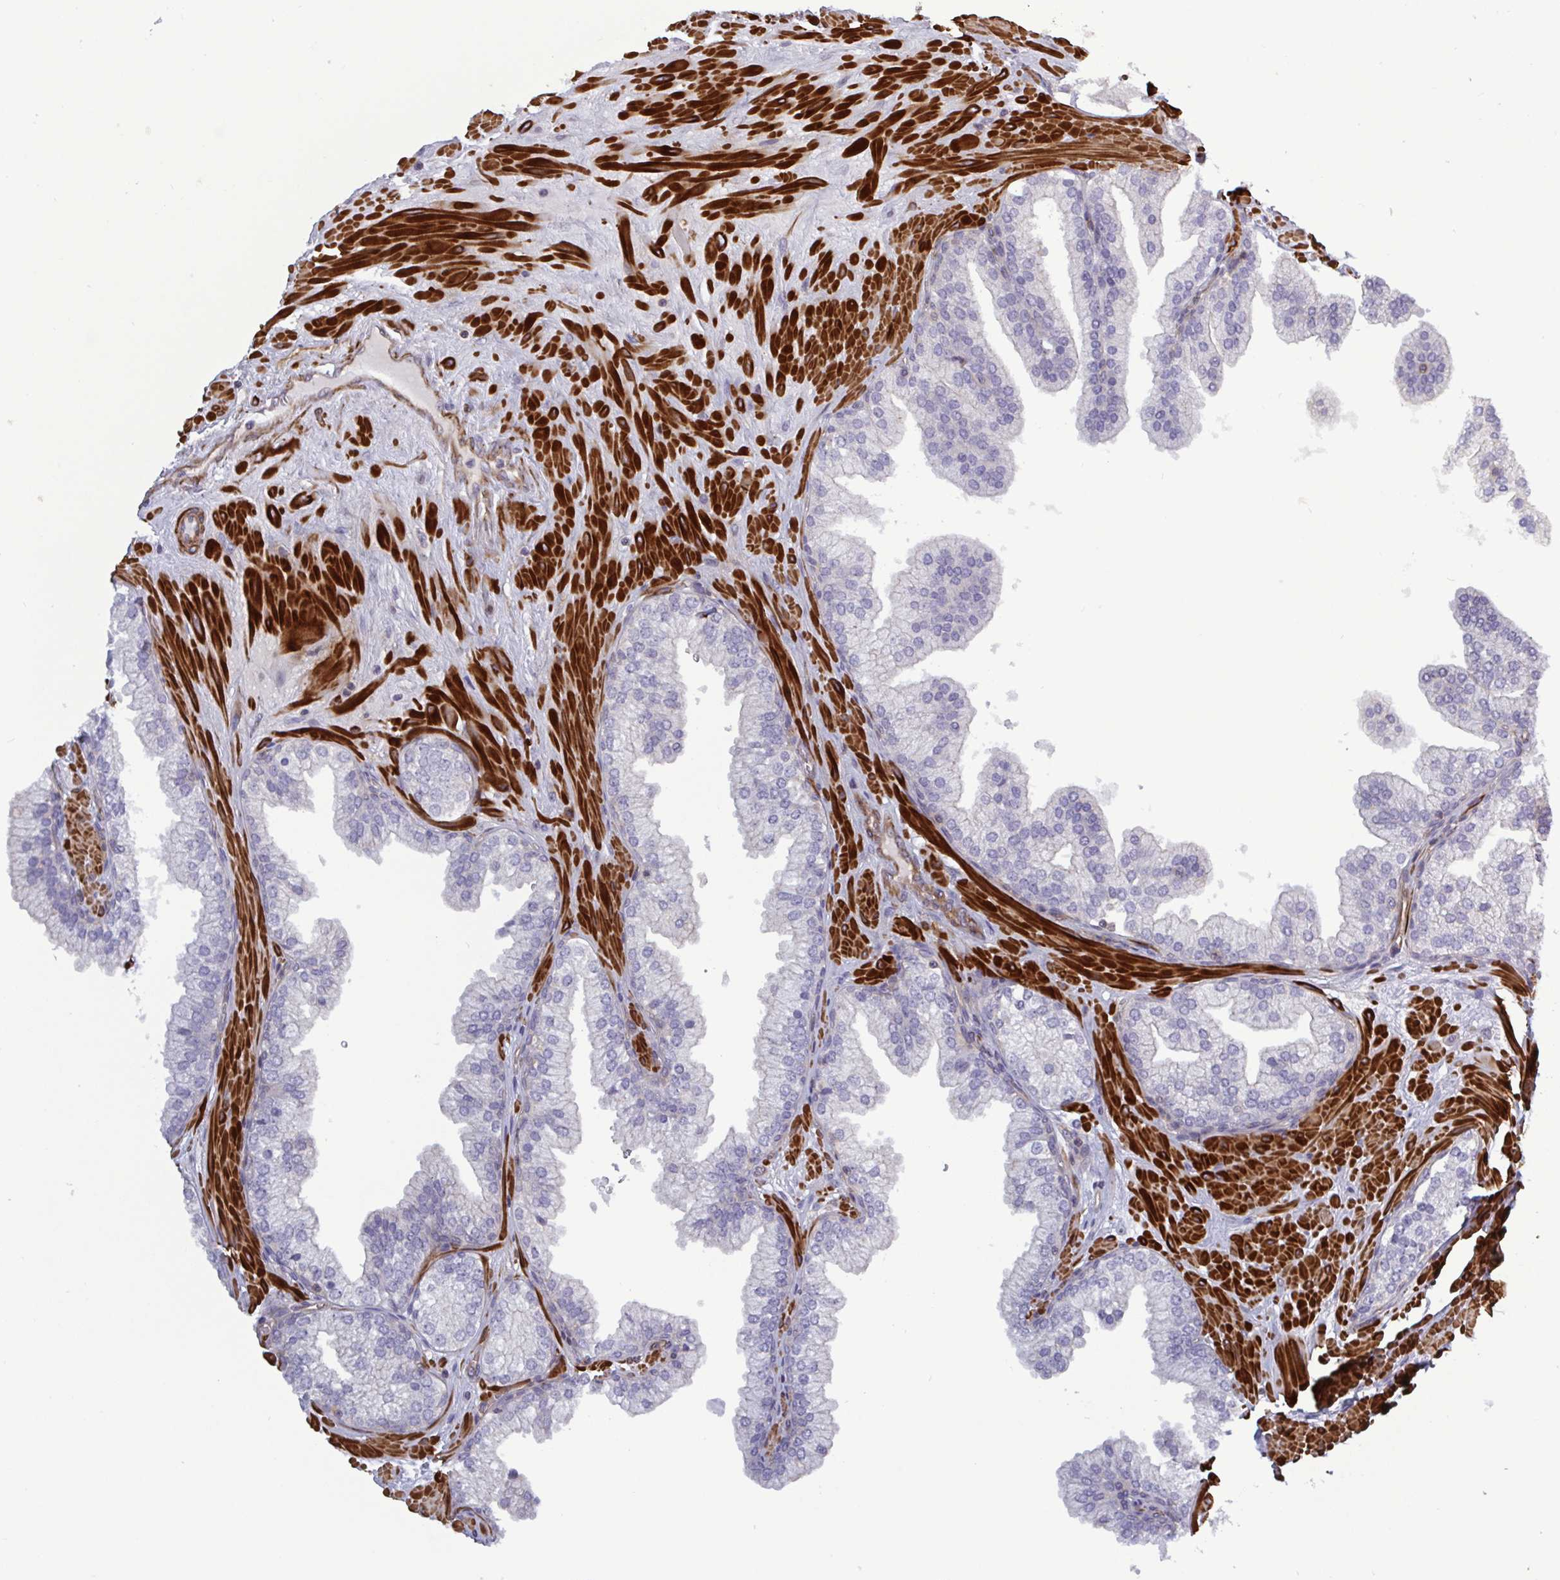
{"staining": {"intensity": "negative", "quantity": "none", "location": "none"}, "tissue": "prostate", "cell_type": "Glandular cells", "image_type": "normal", "snomed": [{"axis": "morphology", "description": "Normal tissue, NOS"}, {"axis": "topography", "description": "Prostate"}, {"axis": "topography", "description": "Peripheral nerve tissue"}], "caption": "A histopathology image of human prostate is negative for staining in glandular cells. (DAB immunohistochemistry (IHC) visualized using brightfield microscopy, high magnification).", "gene": "SHISA7", "patient": {"sex": "male", "age": 61}}